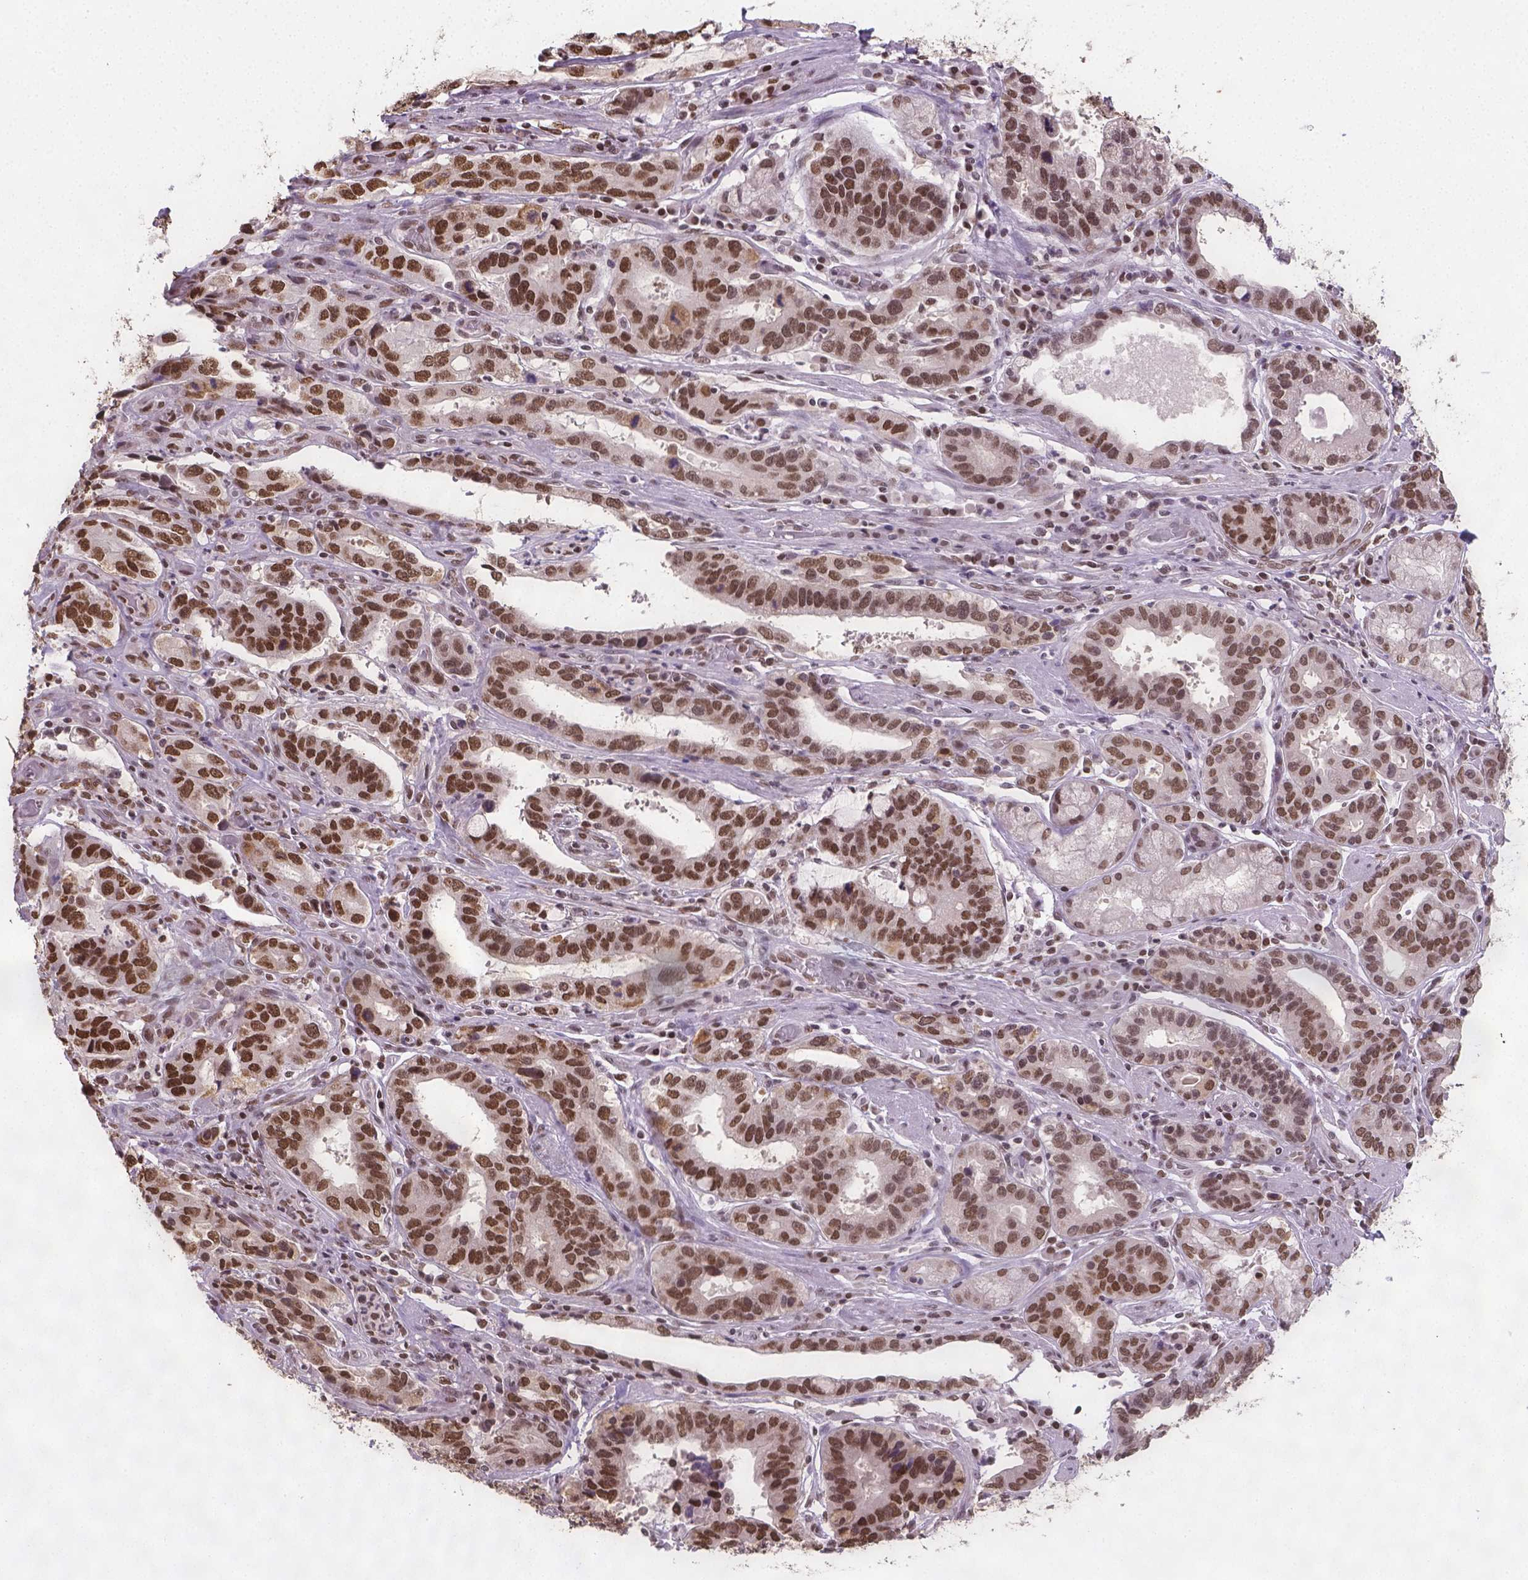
{"staining": {"intensity": "moderate", "quantity": ">75%", "location": "nuclear"}, "tissue": "stomach cancer", "cell_type": "Tumor cells", "image_type": "cancer", "snomed": [{"axis": "morphology", "description": "Adenocarcinoma, NOS"}, {"axis": "topography", "description": "Stomach, lower"}], "caption": "The micrograph exhibits staining of stomach cancer (adenocarcinoma), revealing moderate nuclear protein staining (brown color) within tumor cells. Nuclei are stained in blue.", "gene": "FANCE", "patient": {"sex": "female", "age": 76}}